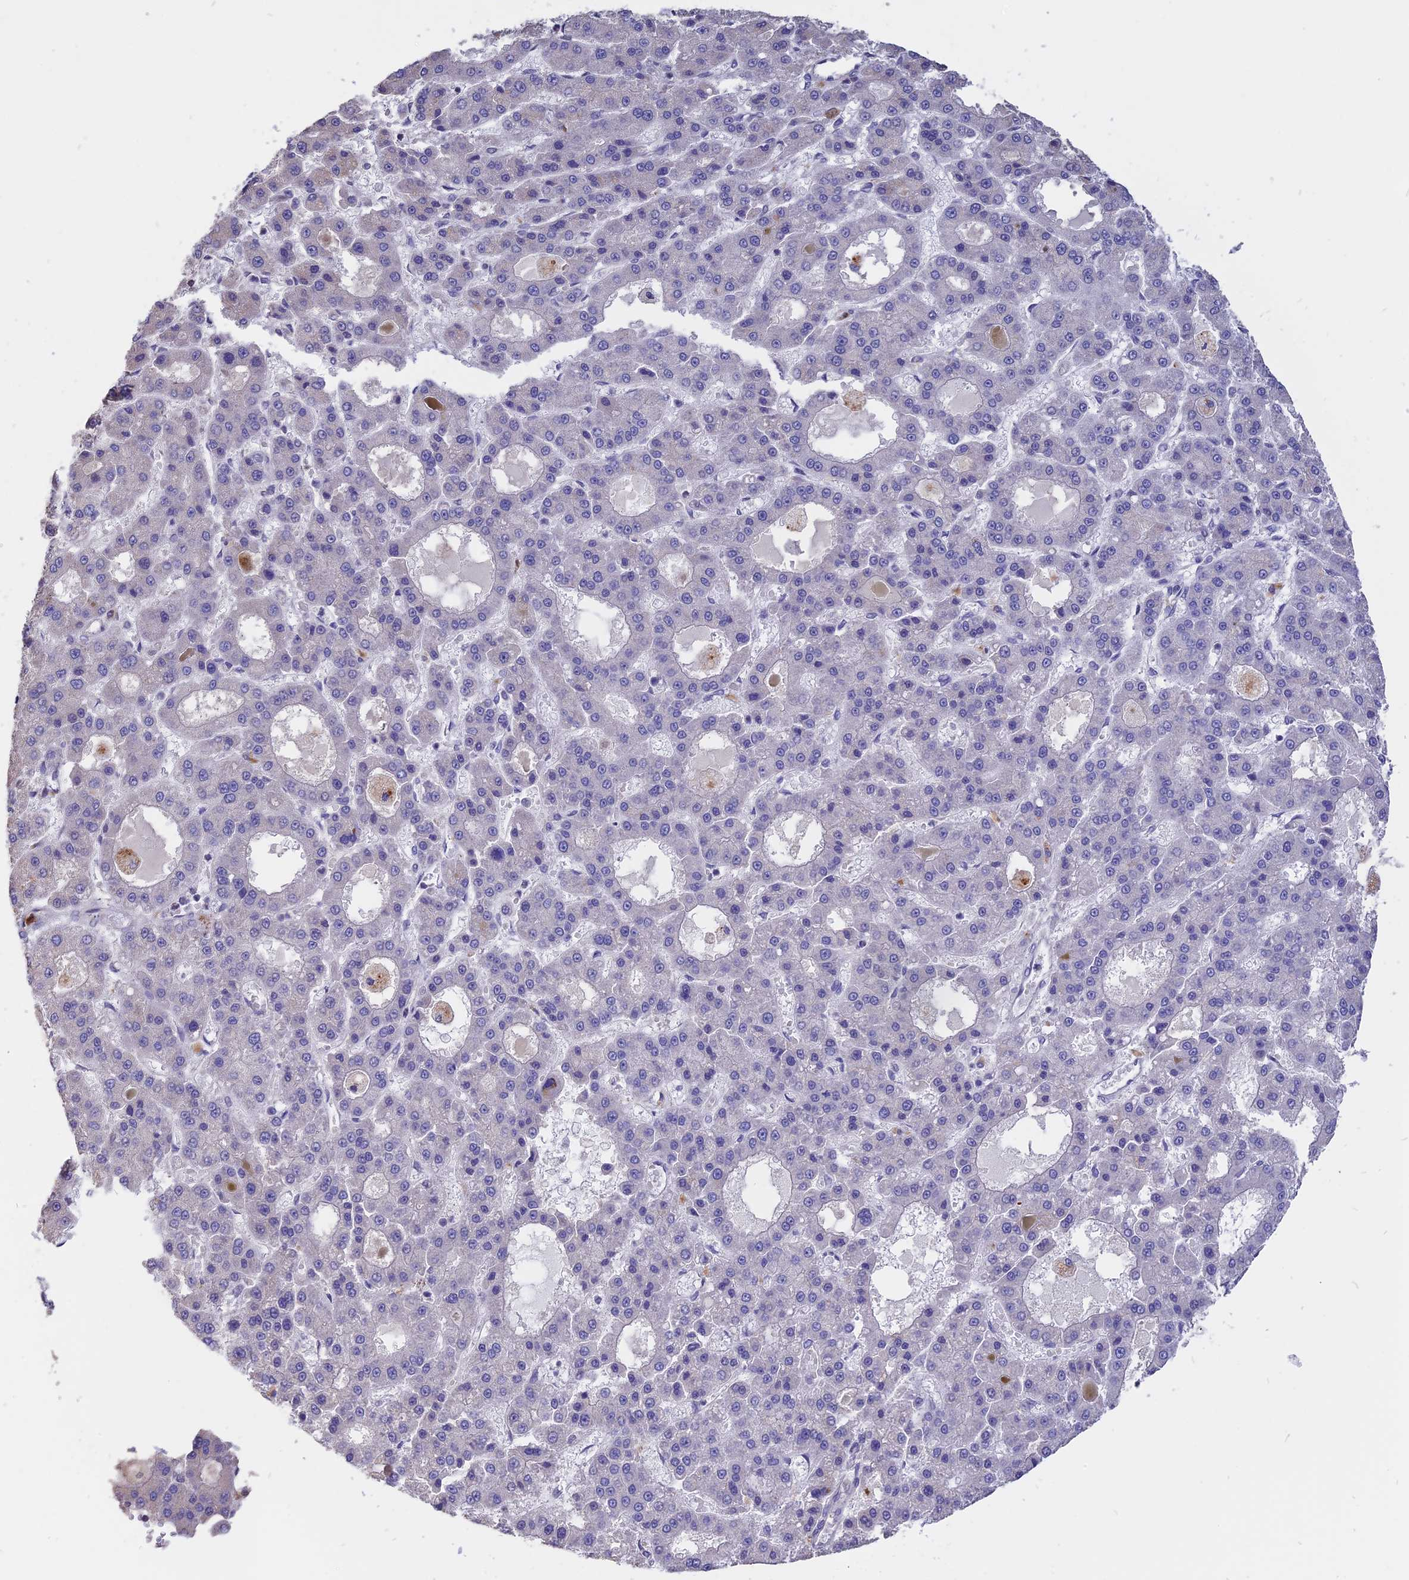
{"staining": {"intensity": "negative", "quantity": "none", "location": "none"}, "tissue": "liver cancer", "cell_type": "Tumor cells", "image_type": "cancer", "snomed": [{"axis": "morphology", "description": "Carcinoma, Hepatocellular, NOS"}, {"axis": "topography", "description": "Liver"}], "caption": "A photomicrograph of human liver cancer is negative for staining in tumor cells.", "gene": "CARMIL2", "patient": {"sex": "male", "age": 70}}